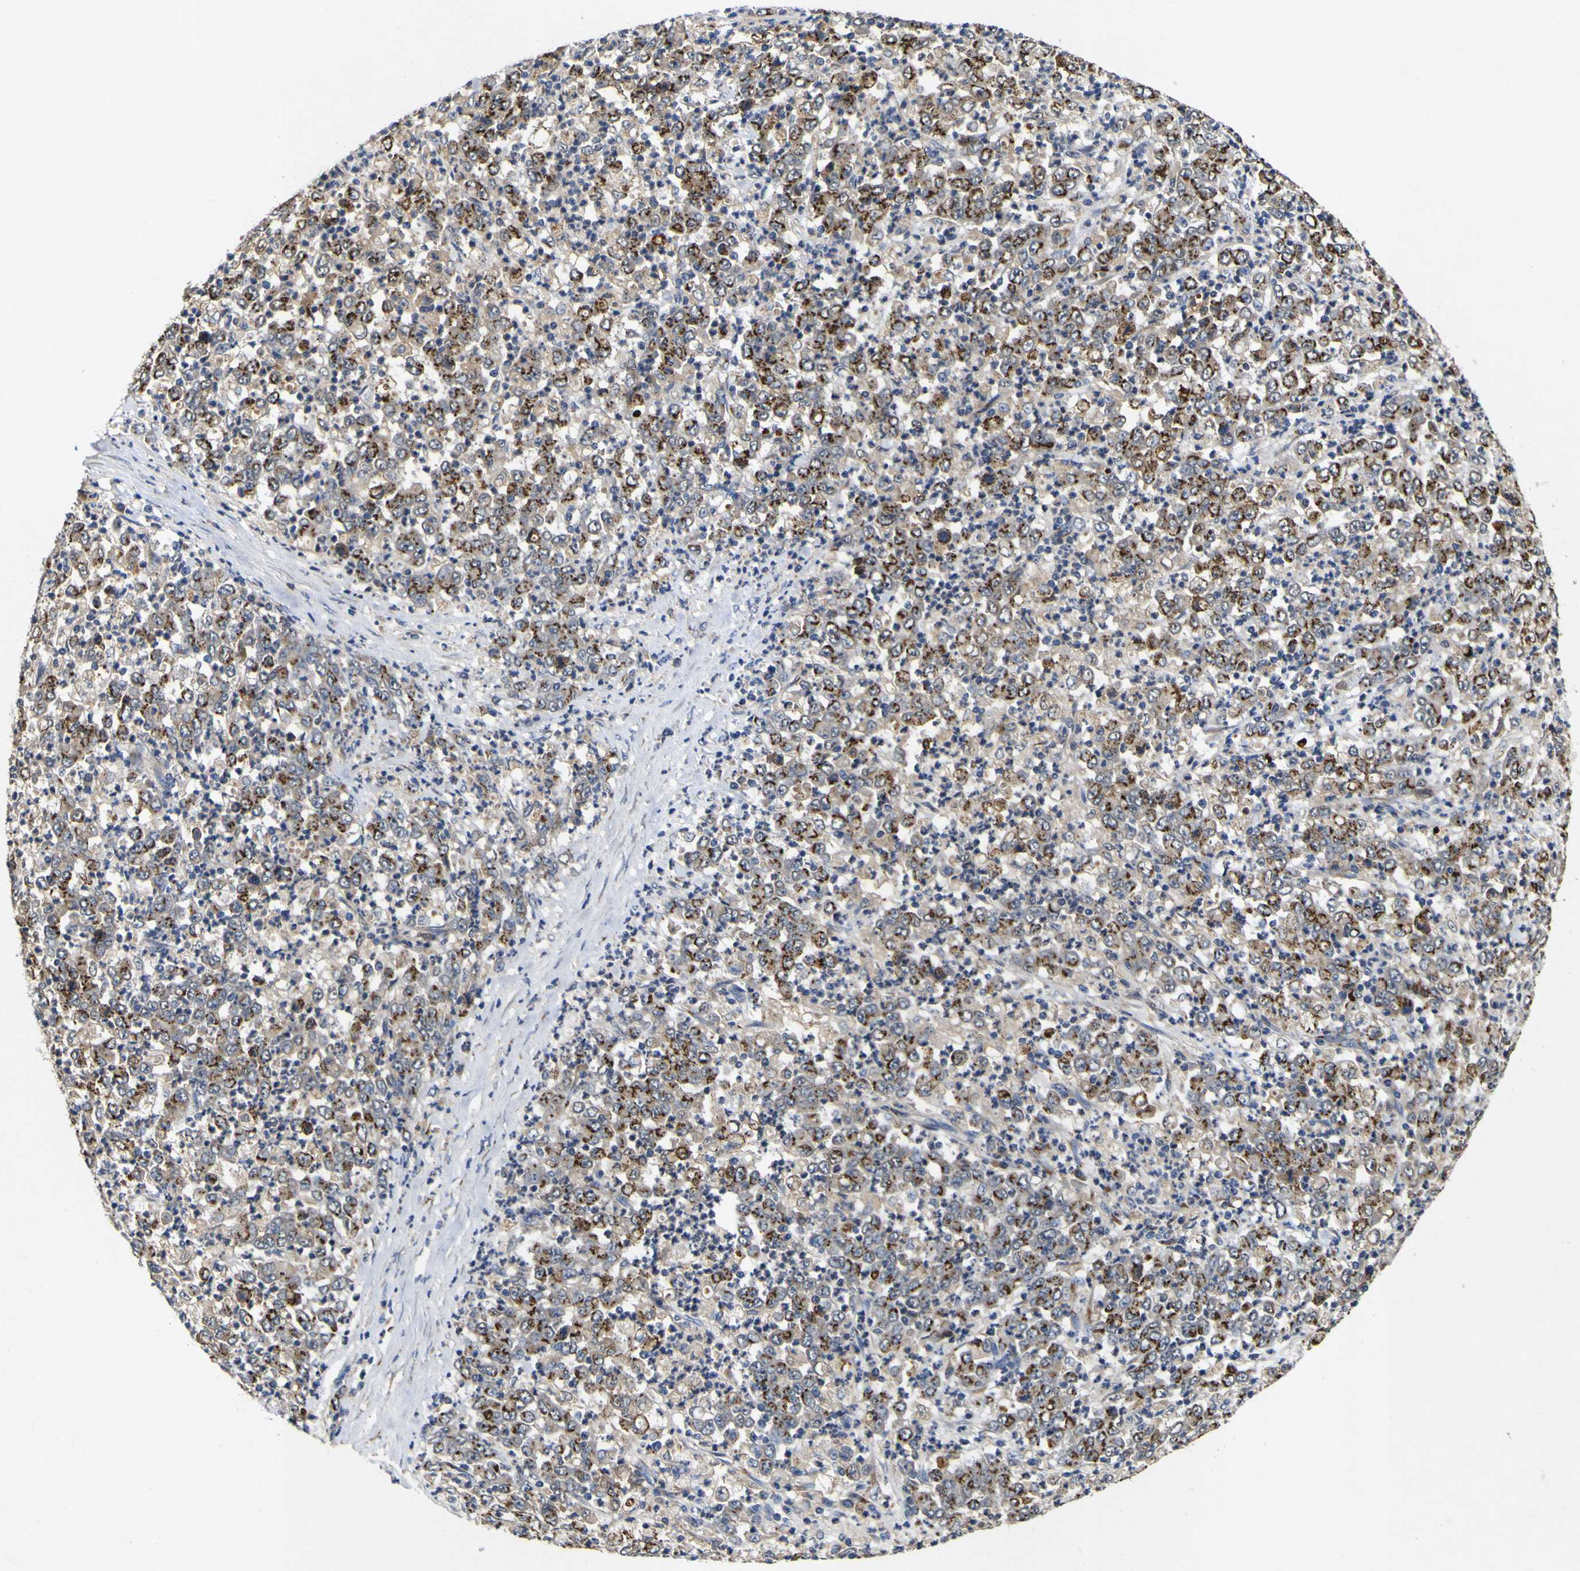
{"staining": {"intensity": "strong", "quantity": ">75%", "location": "cytoplasmic/membranous"}, "tissue": "stomach cancer", "cell_type": "Tumor cells", "image_type": "cancer", "snomed": [{"axis": "morphology", "description": "Adenocarcinoma, NOS"}, {"axis": "topography", "description": "Stomach, lower"}], "caption": "Tumor cells demonstrate strong cytoplasmic/membranous positivity in about >75% of cells in stomach cancer. (DAB IHC, brown staining for protein, blue staining for nuclei).", "gene": "COA1", "patient": {"sex": "female", "age": 71}}